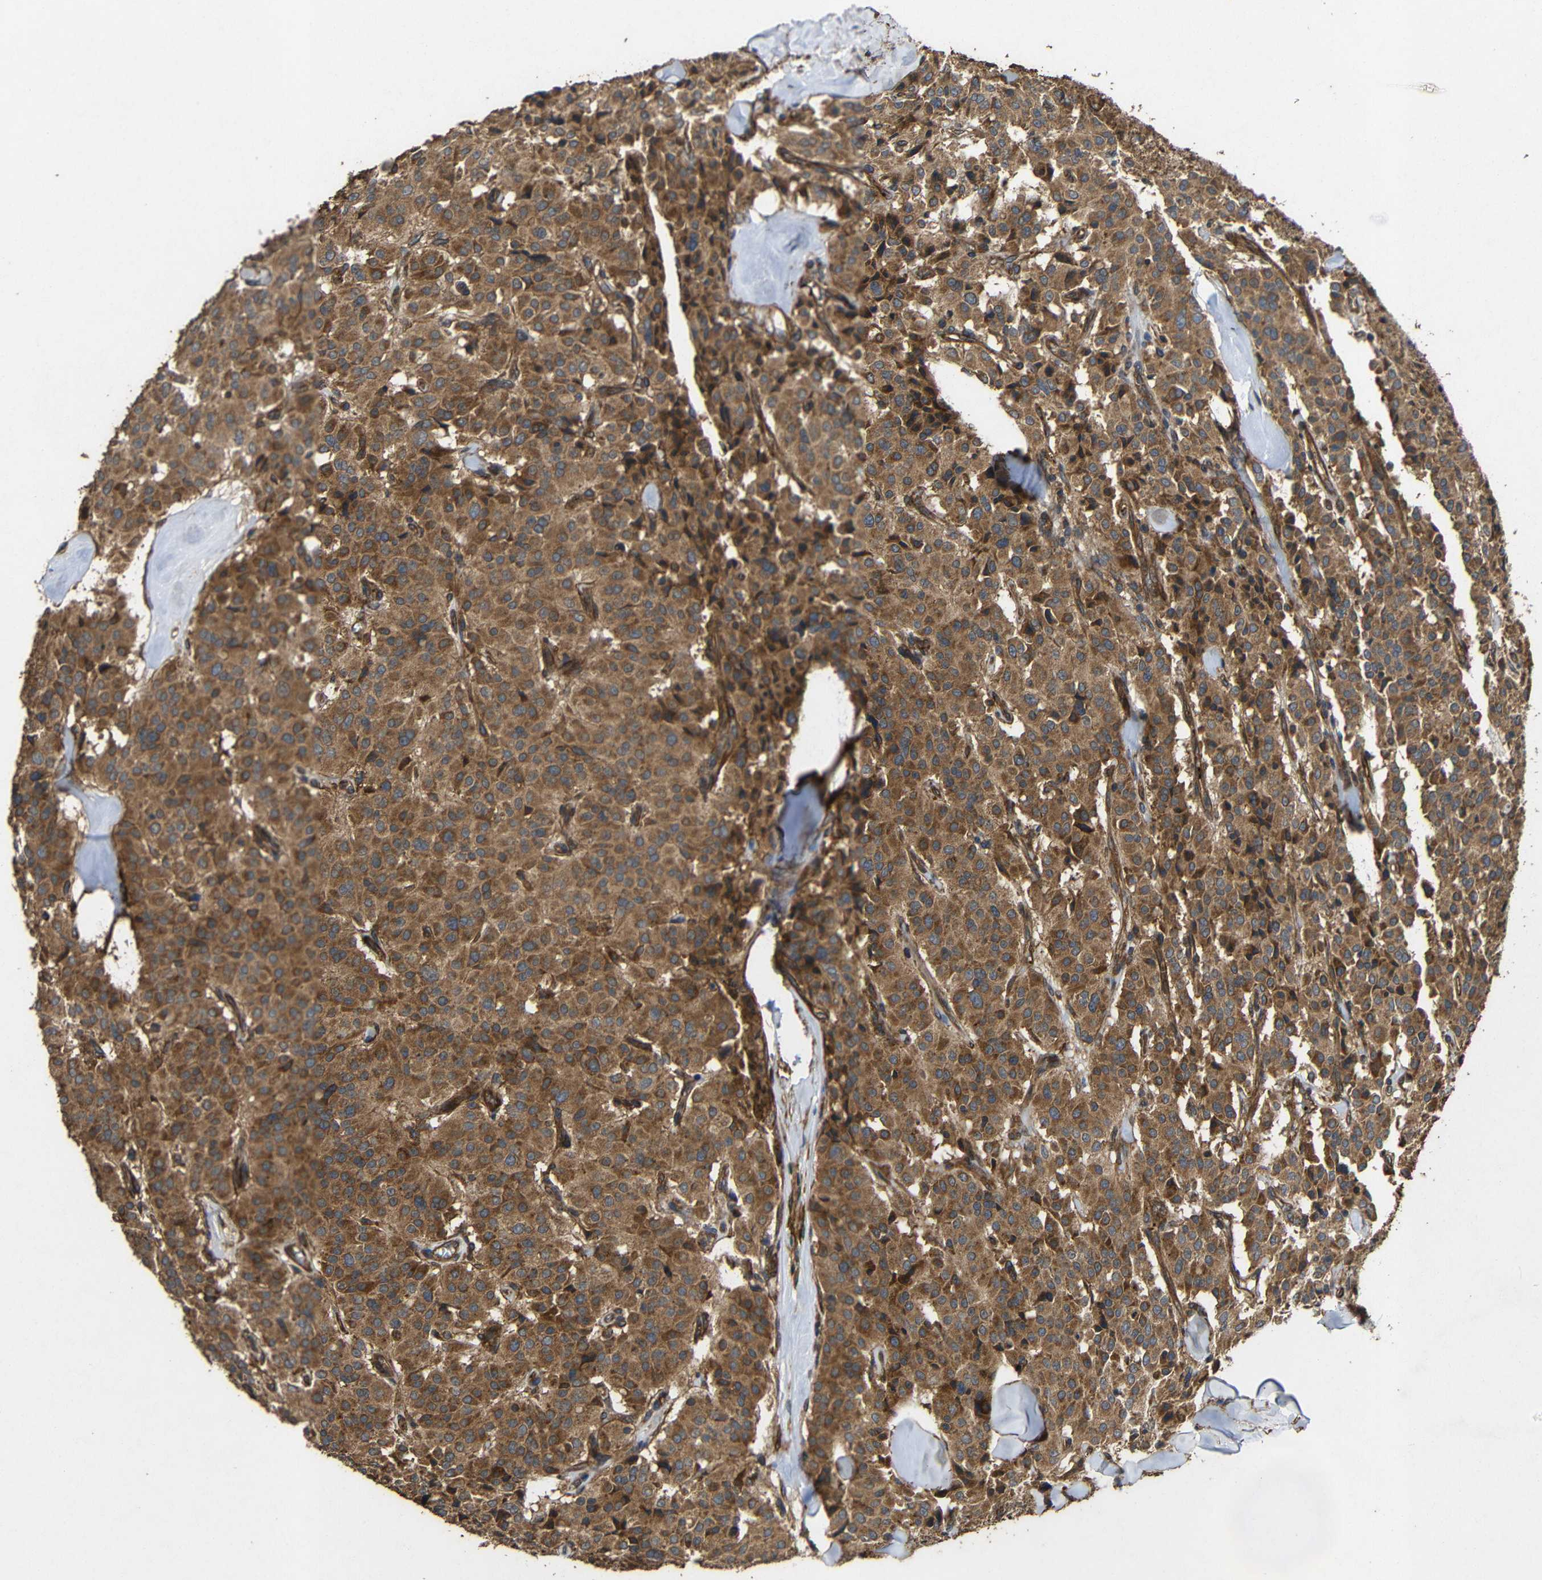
{"staining": {"intensity": "moderate", "quantity": ">75%", "location": "cytoplasmic/membranous"}, "tissue": "carcinoid", "cell_type": "Tumor cells", "image_type": "cancer", "snomed": [{"axis": "morphology", "description": "Carcinoid, malignant, NOS"}, {"axis": "topography", "description": "Lung"}], "caption": "Carcinoid stained with IHC shows moderate cytoplasmic/membranous staining in about >75% of tumor cells. Nuclei are stained in blue.", "gene": "EIF2S1", "patient": {"sex": "male", "age": 30}}